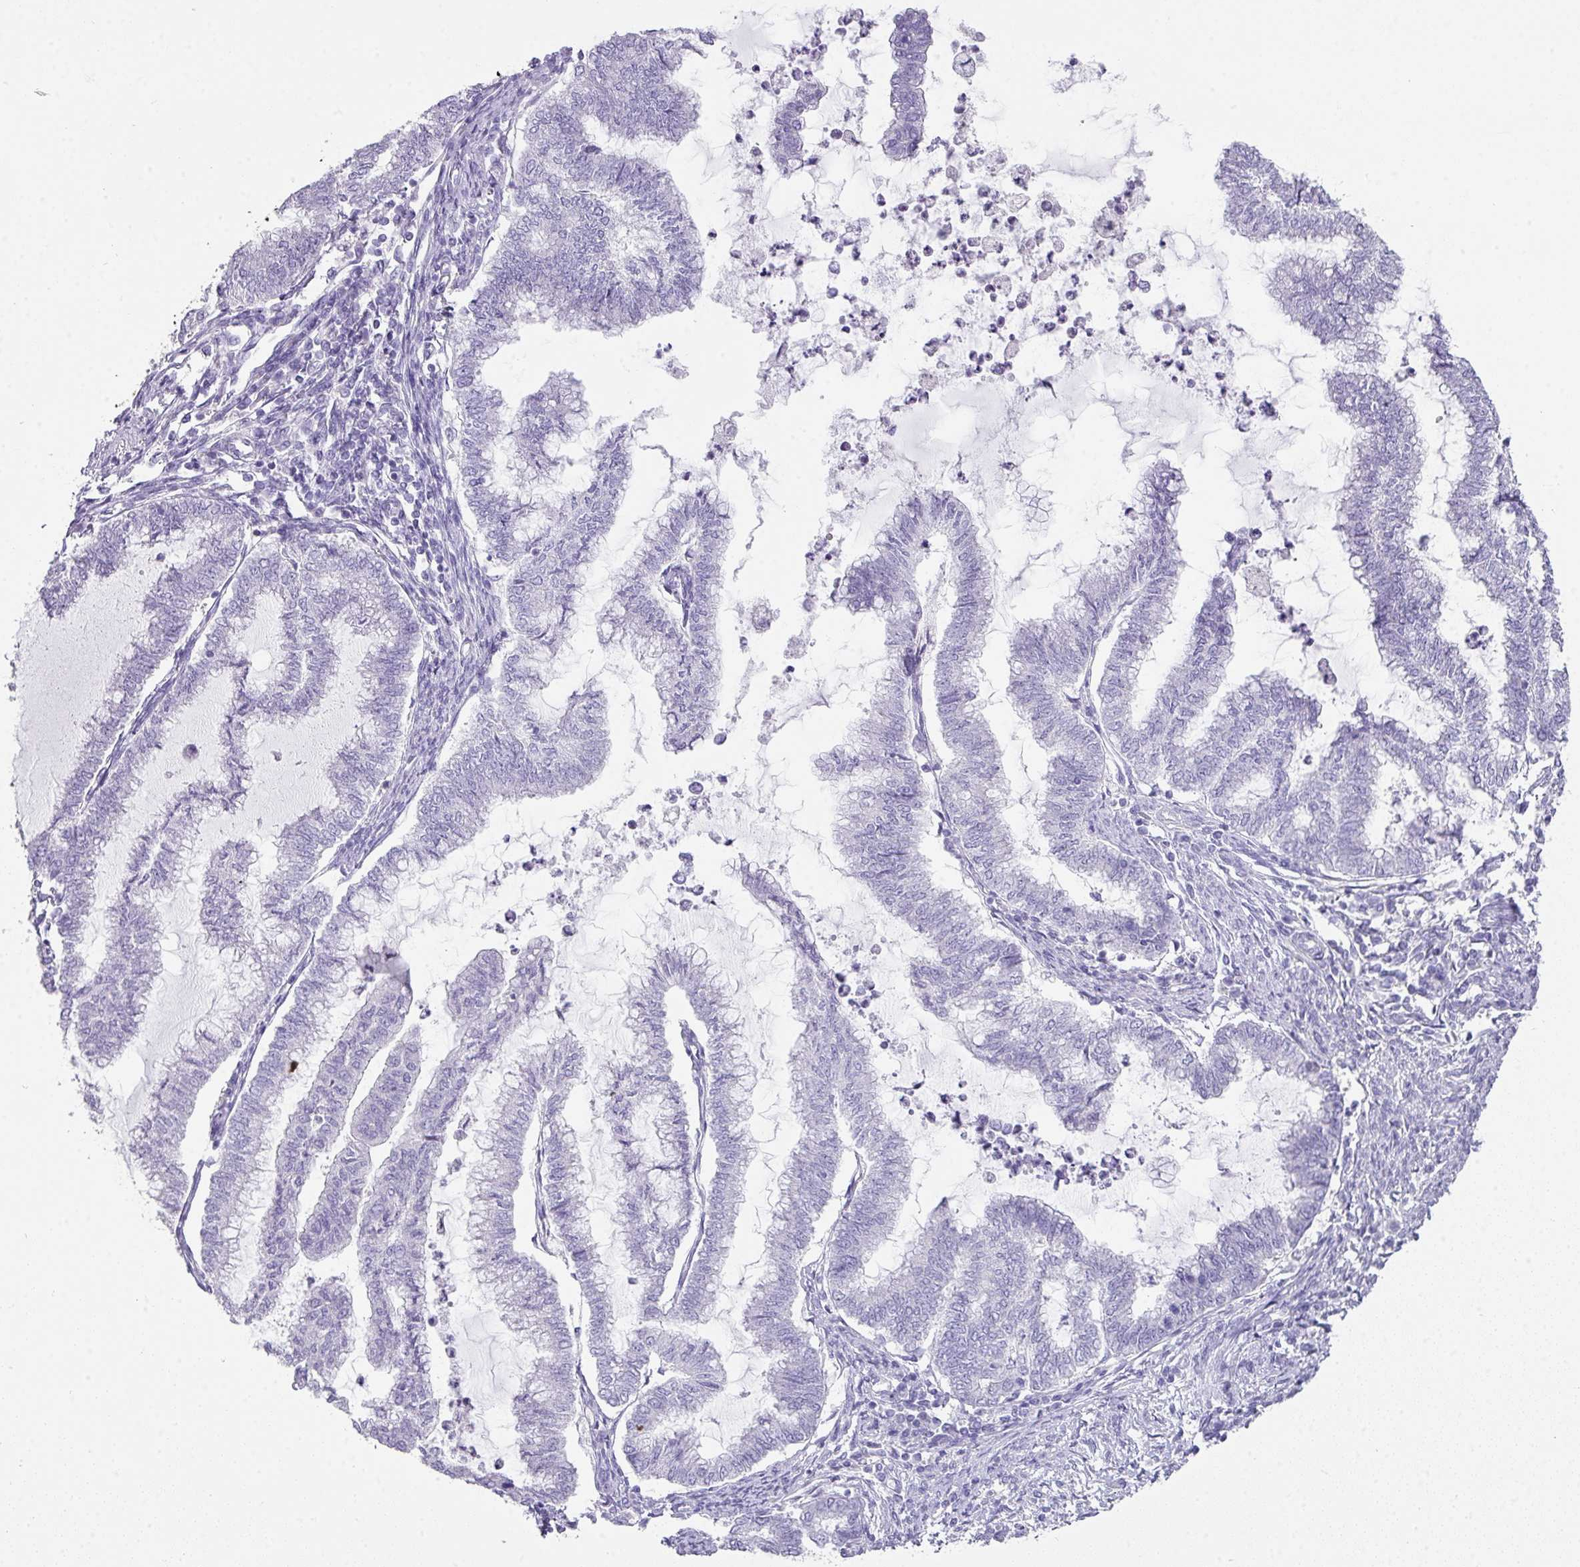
{"staining": {"intensity": "negative", "quantity": "none", "location": "none"}, "tissue": "endometrial cancer", "cell_type": "Tumor cells", "image_type": "cancer", "snomed": [{"axis": "morphology", "description": "Adenocarcinoma, NOS"}, {"axis": "topography", "description": "Endometrium"}], "caption": "The photomicrograph reveals no significant expression in tumor cells of endometrial cancer (adenocarcinoma).", "gene": "GLI4", "patient": {"sex": "female", "age": 79}}